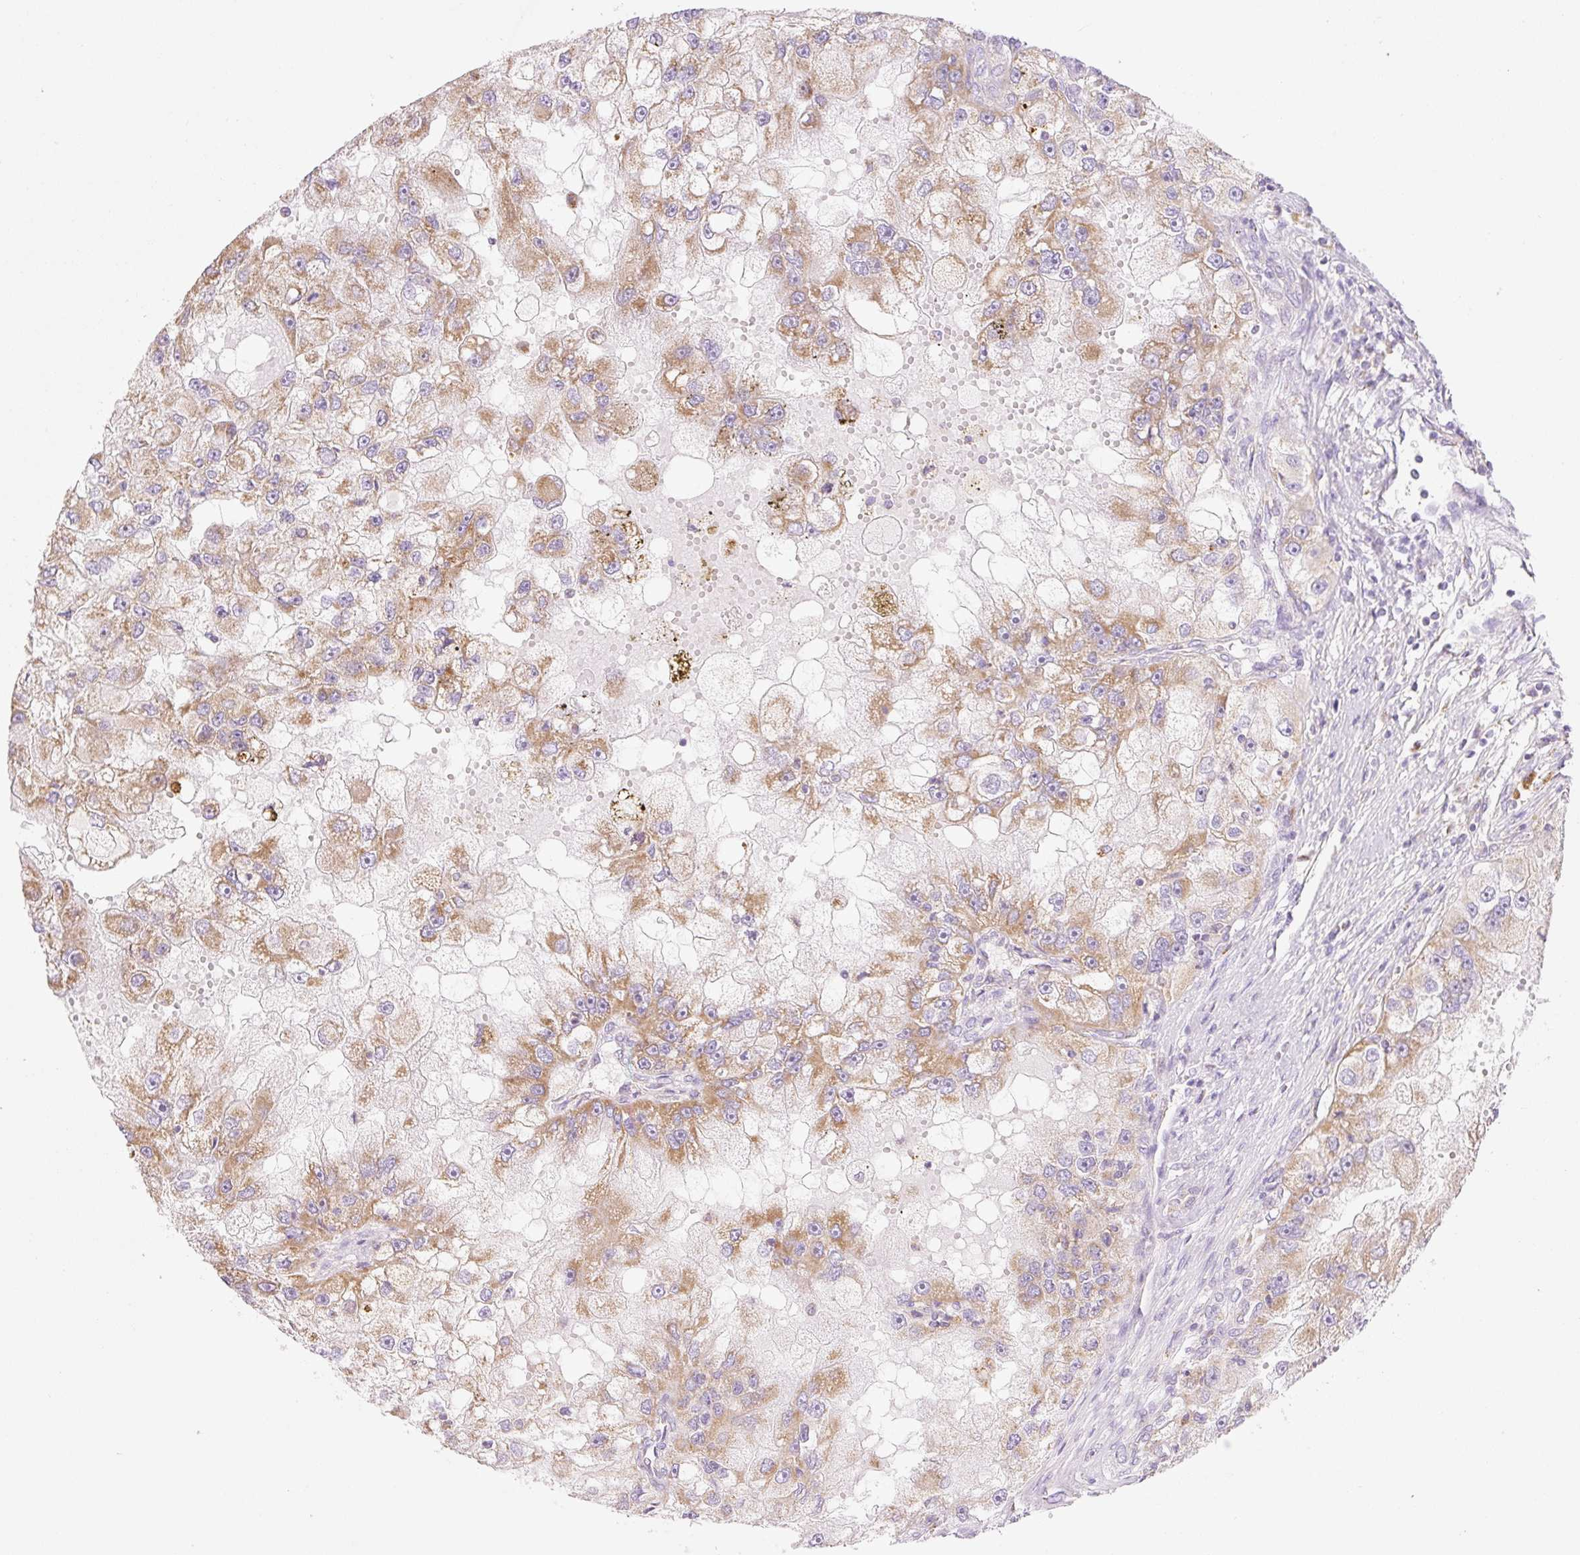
{"staining": {"intensity": "moderate", "quantity": ">75%", "location": "cytoplasmic/membranous"}, "tissue": "renal cancer", "cell_type": "Tumor cells", "image_type": "cancer", "snomed": [{"axis": "morphology", "description": "Adenocarcinoma, NOS"}, {"axis": "topography", "description": "Kidney"}], "caption": "Immunohistochemical staining of adenocarcinoma (renal) displays moderate cytoplasmic/membranous protein expression in approximately >75% of tumor cells.", "gene": "CLEC3A", "patient": {"sex": "male", "age": 63}}